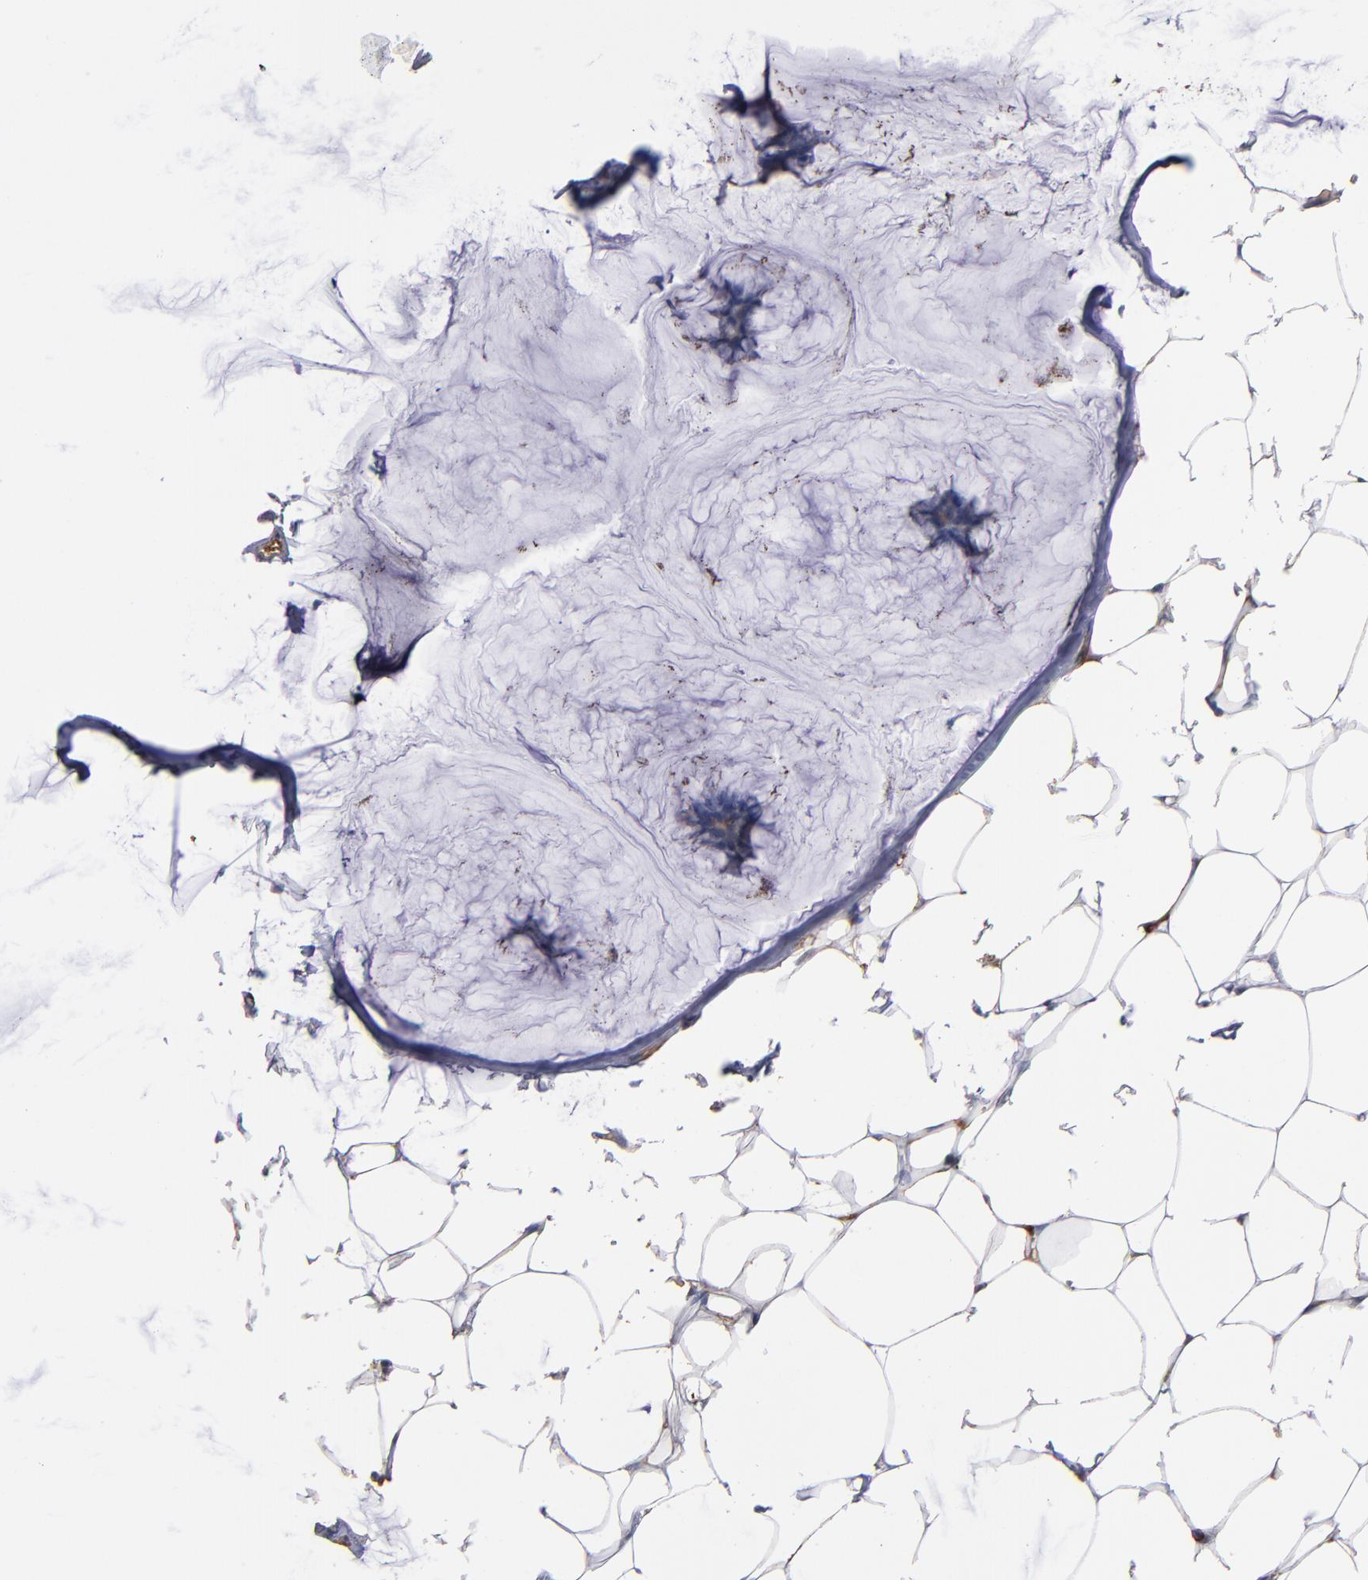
{"staining": {"intensity": "moderate", "quantity": ">75%", "location": "cytoplasmic/membranous"}, "tissue": "breast cancer", "cell_type": "Tumor cells", "image_type": "cancer", "snomed": [{"axis": "morphology", "description": "Duct carcinoma"}, {"axis": "topography", "description": "Breast"}], "caption": "Immunohistochemical staining of invasive ductal carcinoma (breast) exhibits medium levels of moderate cytoplasmic/membranous staining in approximately >75% of tumor cells.", "gene": "ACTN4", "patient": {"sex": "female", "age": 93}}